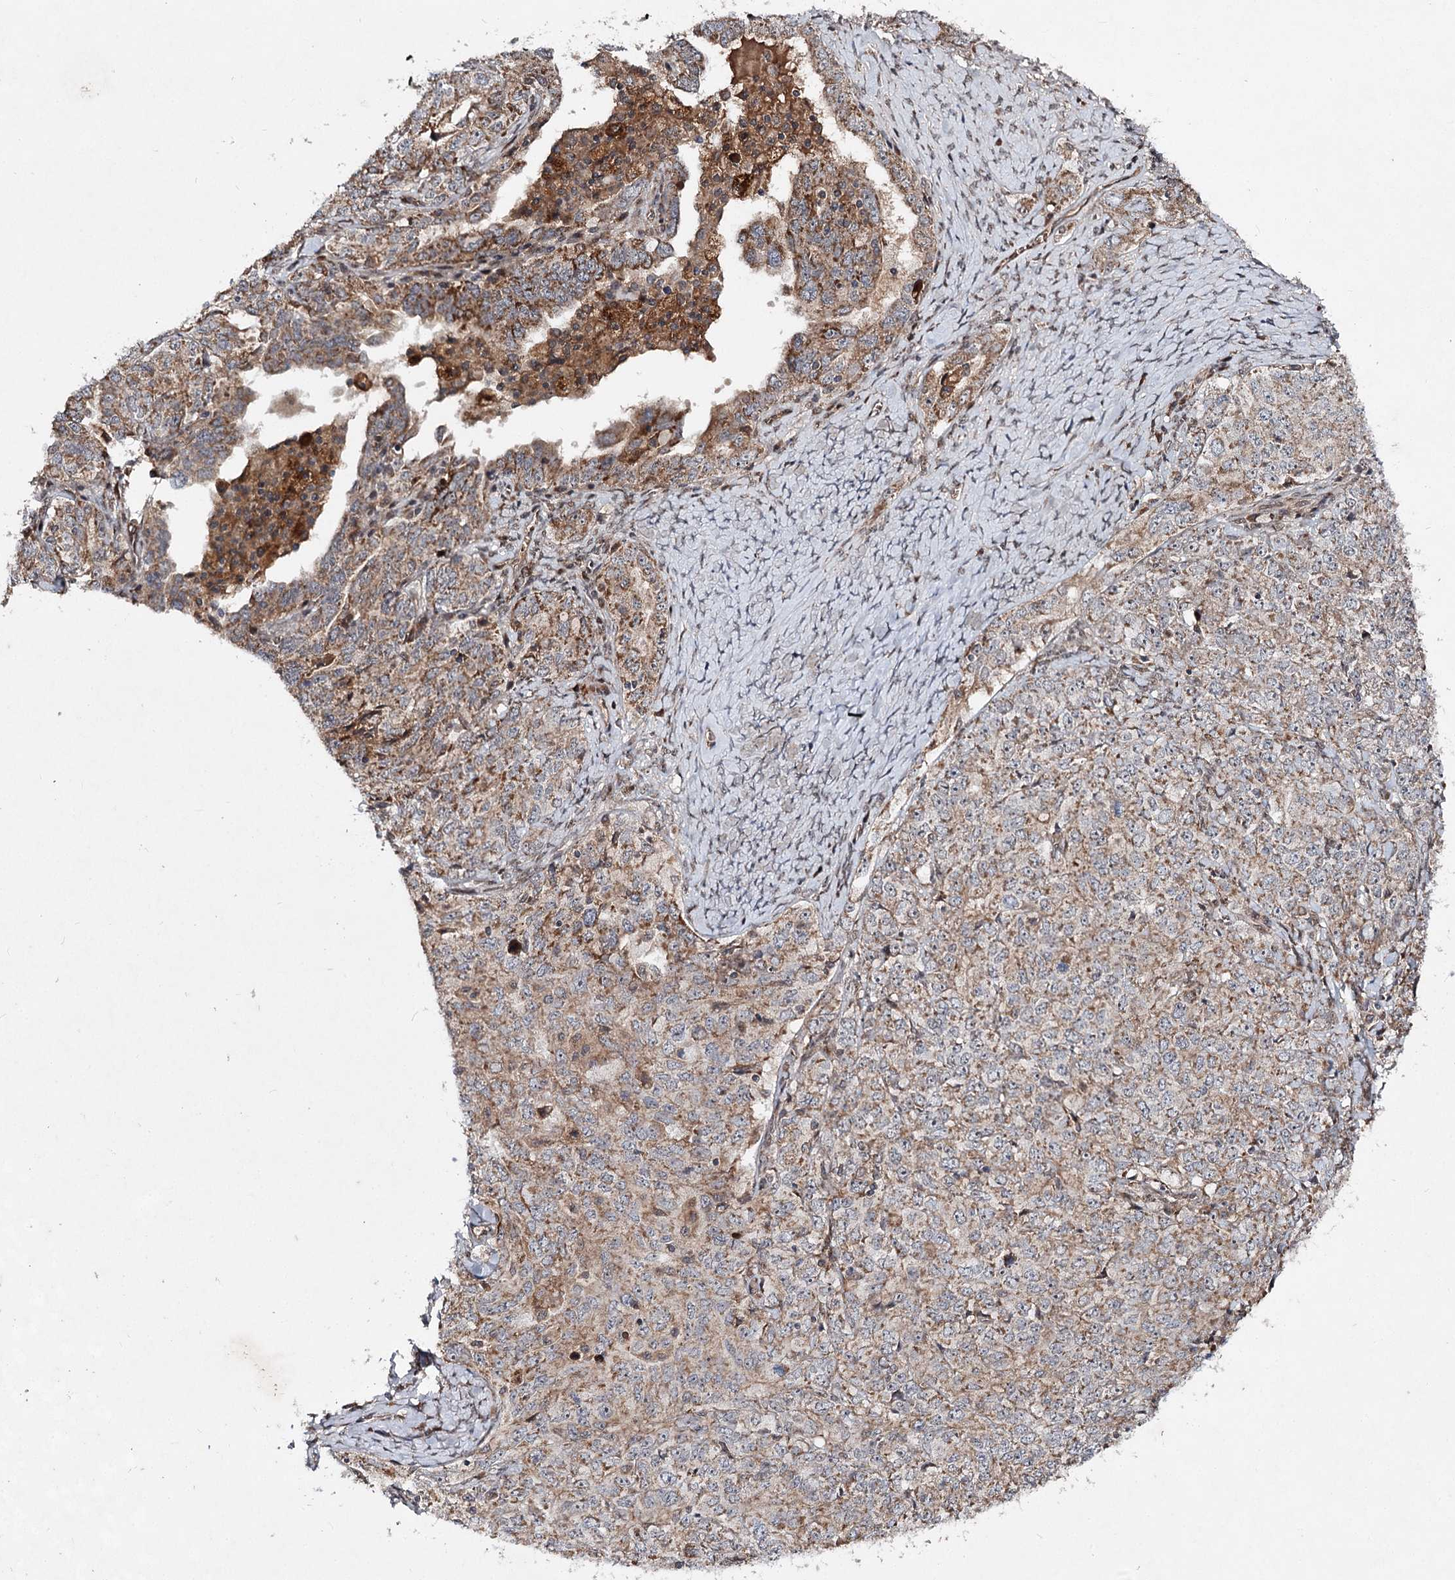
{"staining": {"intensity": "strong", "quantity": "25%-75%", "location": "cytoplasmic/membranous"}, "tissue": "ovarian cancer", "cell_type": "Tumor cells", "image_type": "cancer", "snomed": [{"axis": "morphology", "description": "Carcinoma, endometroid"}, {"axis": "topography", "description": "Ovary"}], "caption": "IHC of ovarian cancer reveals high levels of strong cytoplasmic/membranous positivity in approximately 25%-75% of tumor cells.", "gene": "MSANTD2", "patient": {"sex": "female", "age": 62}}